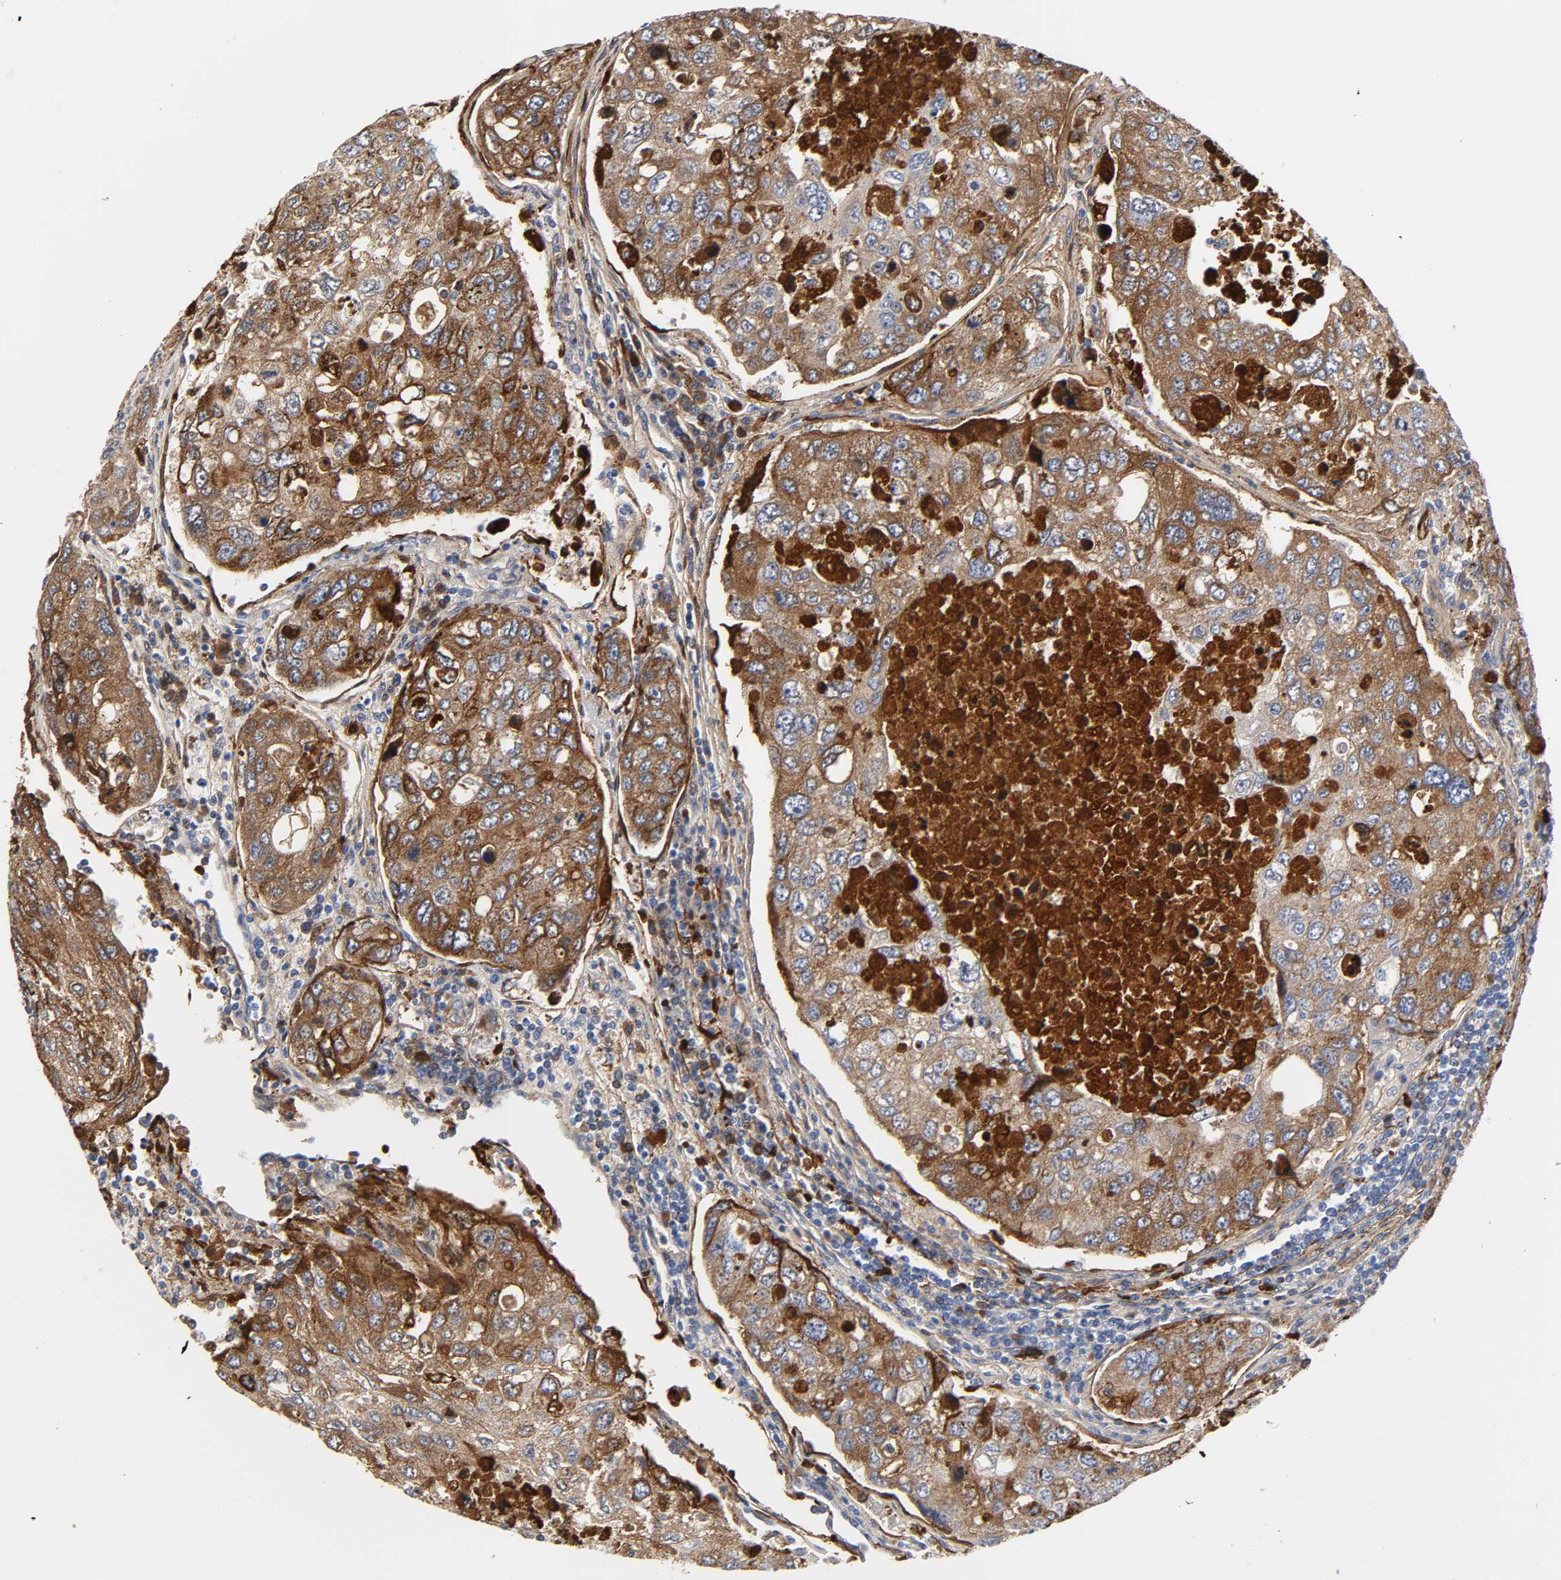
{"staining": {"intensity": "moderate", "quantity": ">75%", "location": "cytoplasmic/membranous"}, "tissue": "urothelial cancer", "cell_type": "Tumor cells", "image_type": "cancer", "snomed": [{"axis": "morphology", "description": "Urothelial carcinoma, High grade"}, {"axis": "topography", "description": "Lymph node"}, {"axis": "topography", "description": "Urinary bladder"}], "caption": "High-power microscopy captured an IHC image of urothelial cancer, revealing moderate cytoplasmic/membranous expression in about >75% of tumor cells.", "gene": "FBLN1", "patient": {"sex": "male", "age": 51}}